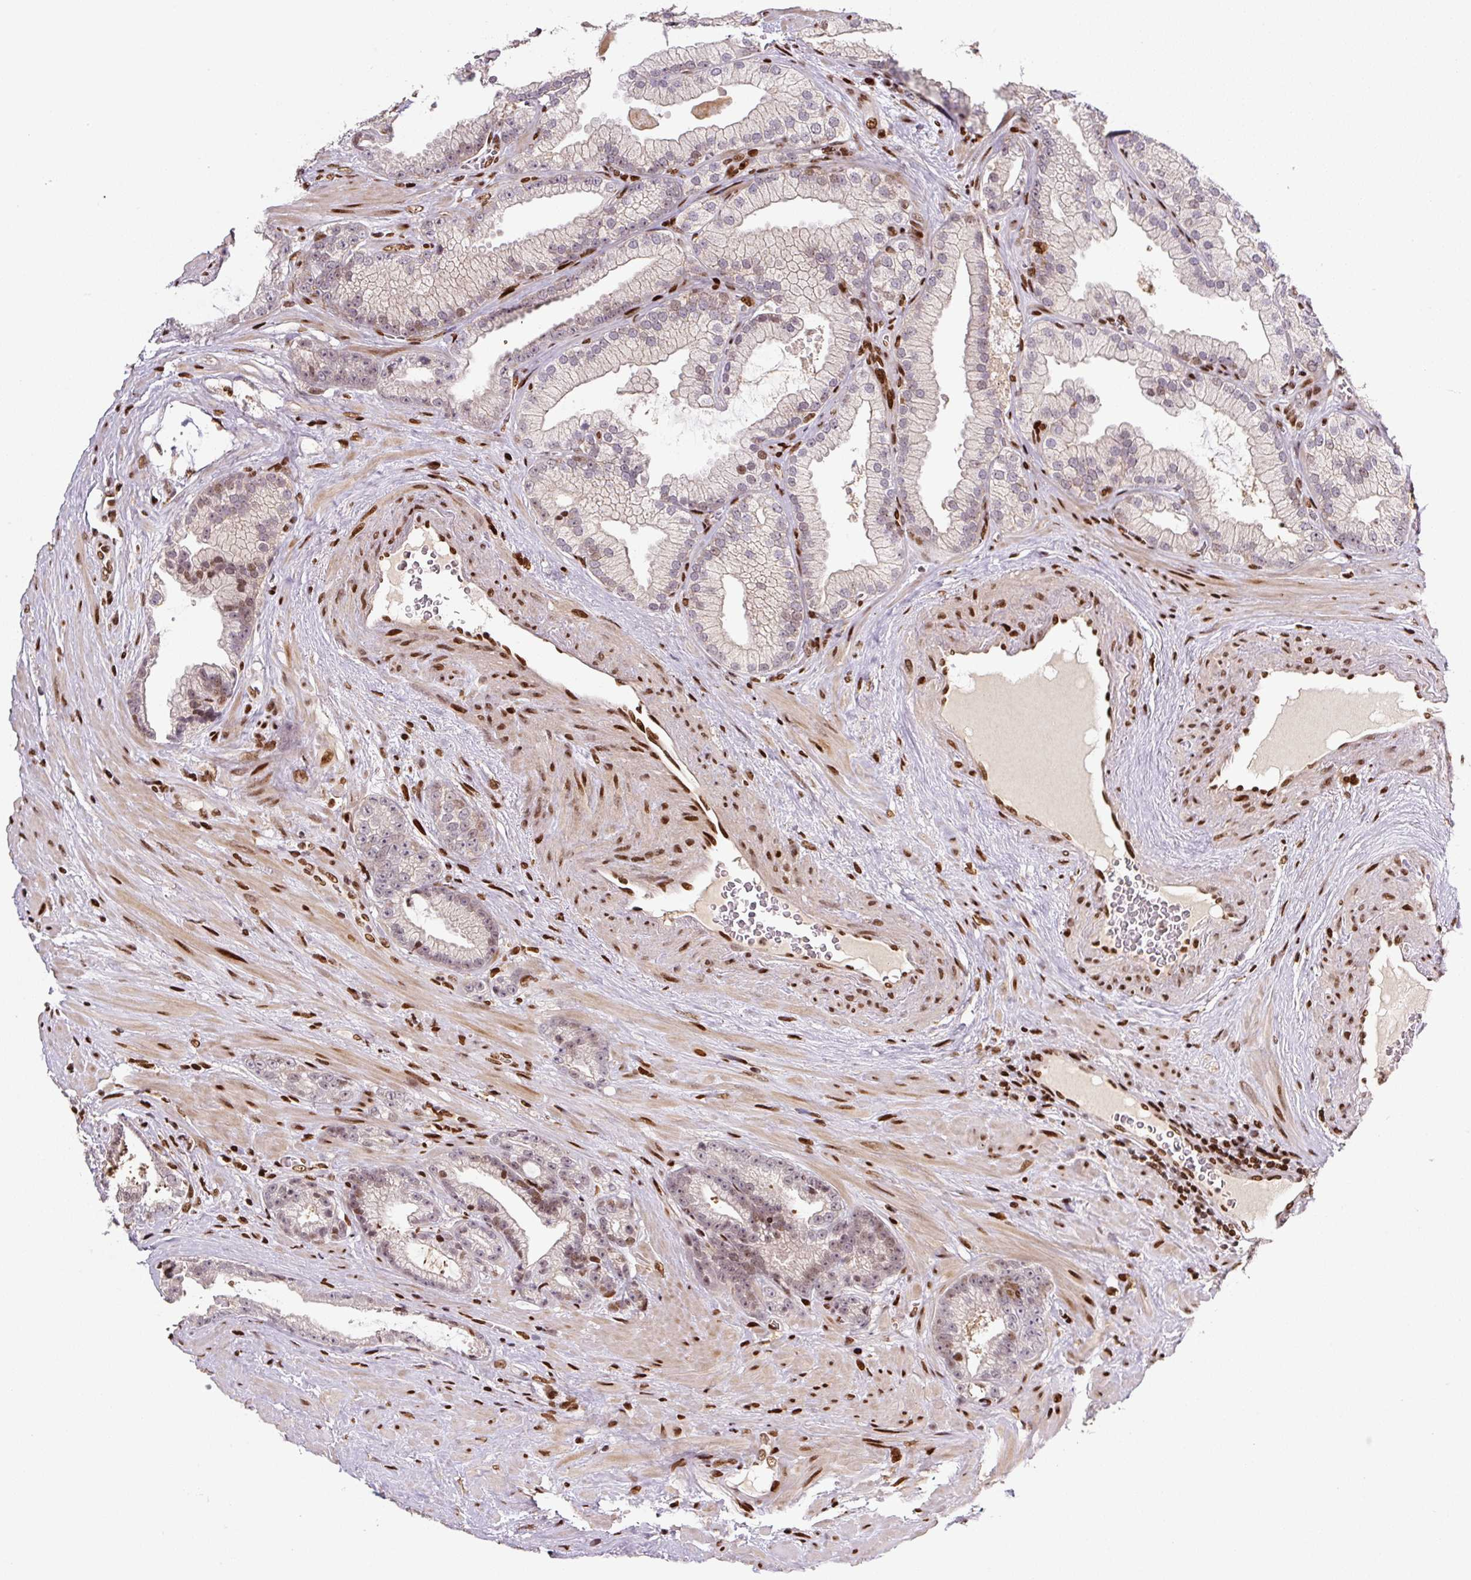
{"staining": {"intensity": "weak", "quantity": "<25%", "location": "nuclear"}, "tissue": "prostate cancer", "cell_type": "Tumor cells", "image_type": "cancer", "snomed": [{"axis": "morphology", "description": "Adenocarcinoma, High grade"}, {"axis": "topography", "description": "Prostate"}], "caption": "Immunohistochemical staining of human prostate high-grade adenocarcinoma demonstrates no significant expression in tumor cells. Brightfield microscopy of immunohistochemistry stained with DAB (3,3'-diaminobenzidine) (brown) and hematoxylin (blue), captured at high magnification.", "gene": "PYDC2", "patient": {"sex": "male", "age": 68}}